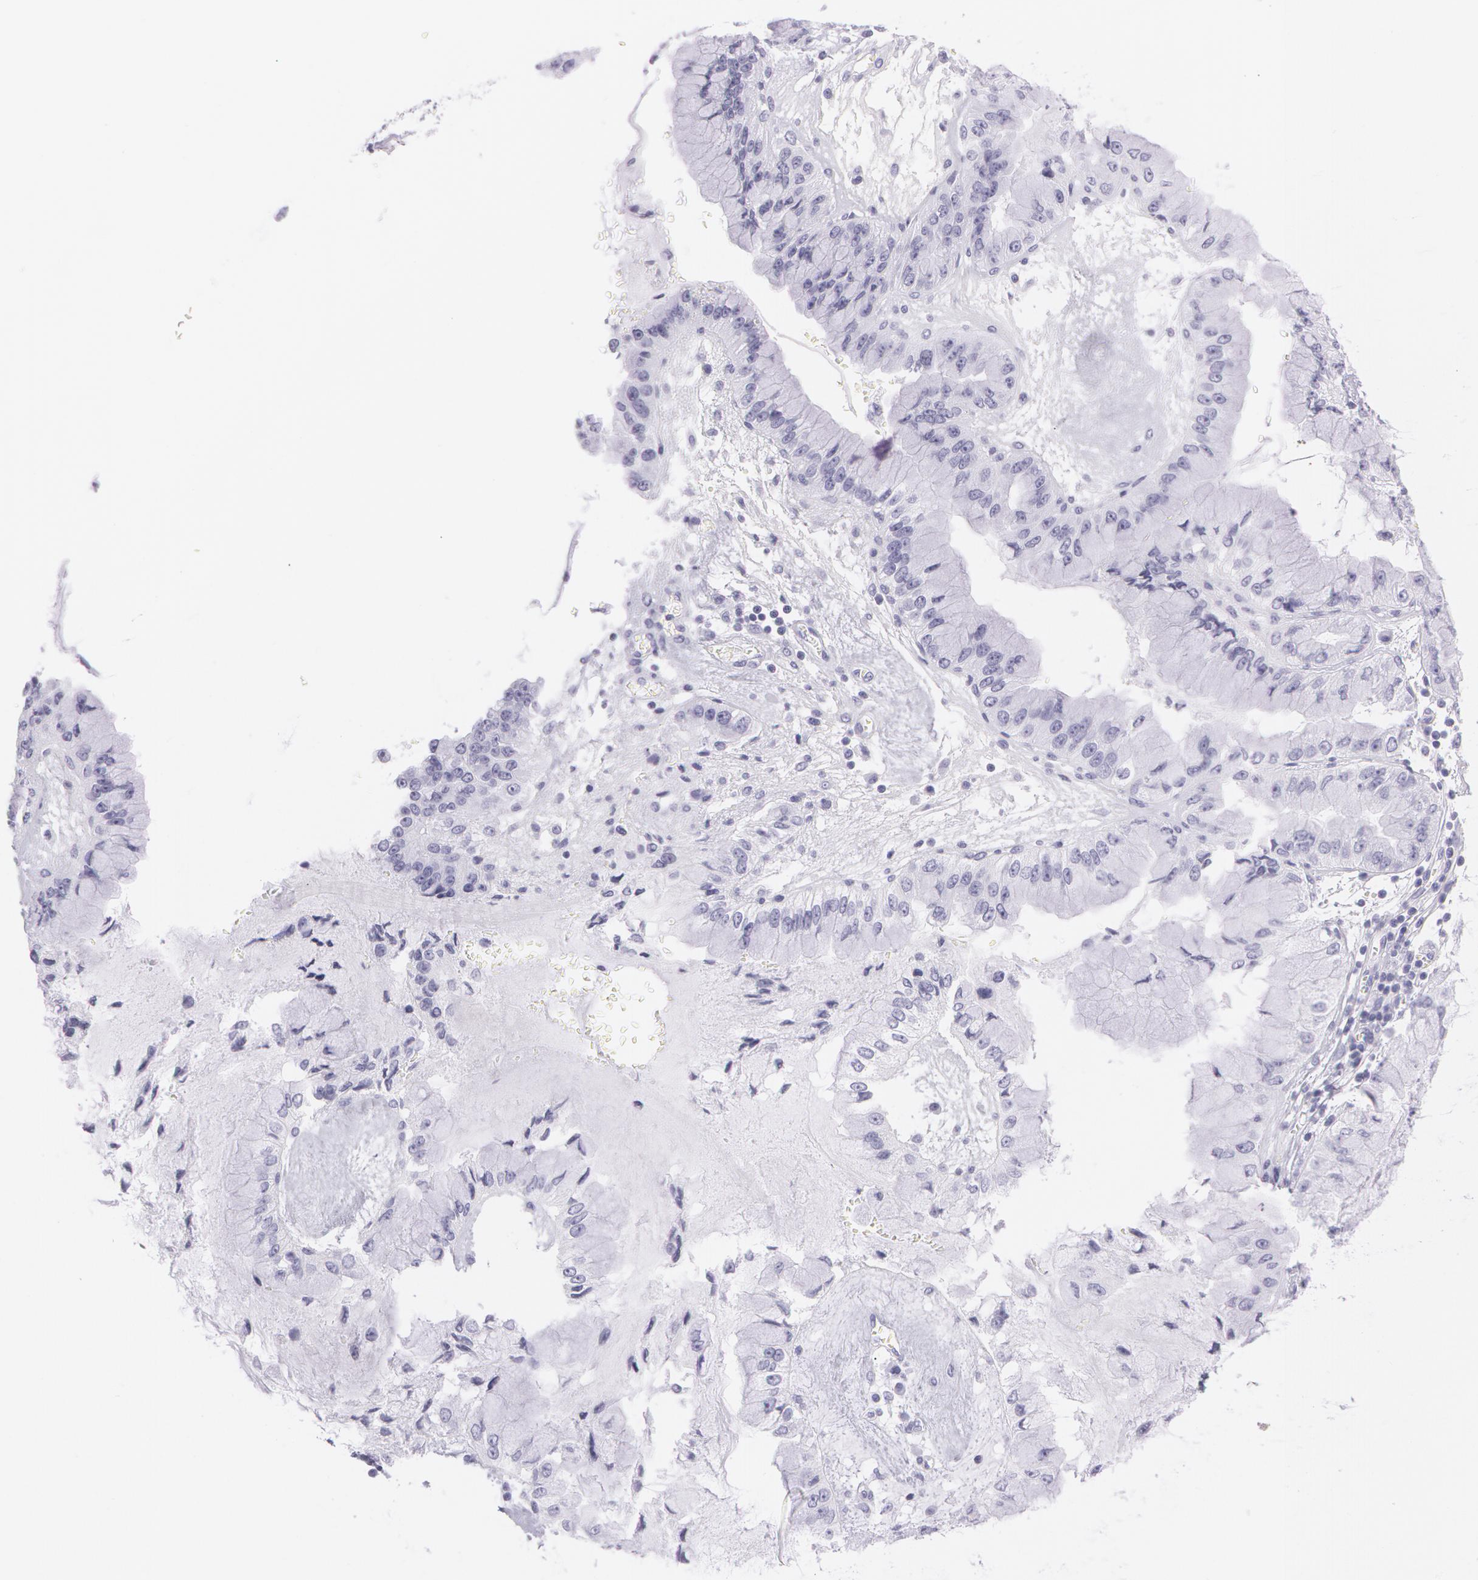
{"staining": {"intensity": "negative", "quantity": "none", "location": "none"}, "tissue": "liver cancer", "cell_type": "Tumor cells", "image_type": "cancer", "snomed": [{"axis": "morphology", "description": "Cholangiocarcinoma"}, {"axis": "topography", "description": "Liver"}], "caption": "A histopathology image of human liver cancer (cholangiocarcinoma) is negative for staining in tumor cells.", "gene": "SNCG", "patient": {"sex": "female", "age": 79}}